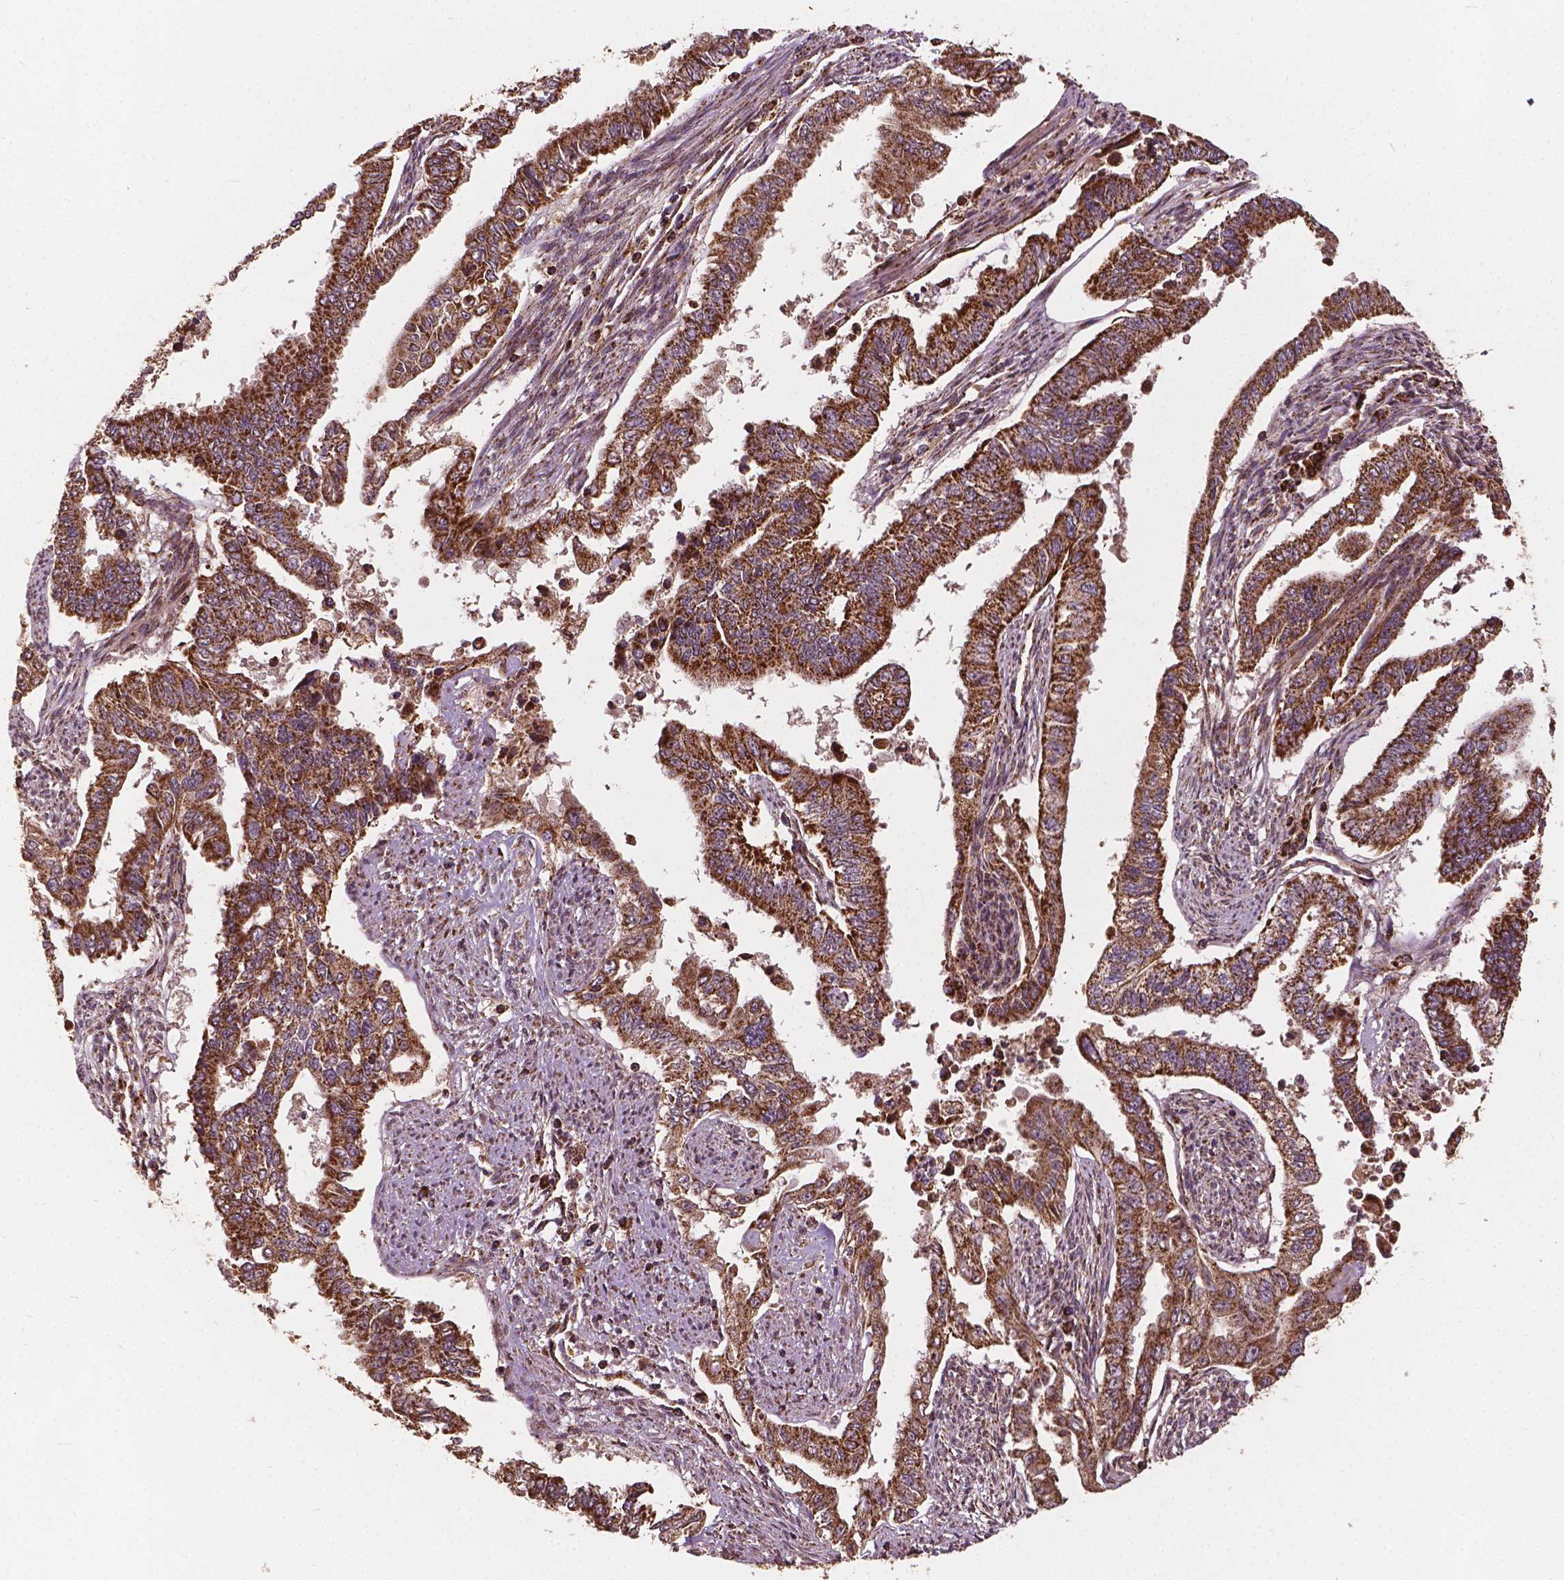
{"staining": {"intensity": "strong", "quantity": ">75%", "location": "cytoplasmic/membranous"}, "tissue": "endometrial cancer", "cell_type": "Tumor cells", "image_type": "cancer", "snomed": [{"axis": "morphology", "description": "Adenocarcinoma, NOS"}, {"axis": "topography", "description": "Uterus"}], "caption": "DAB immunohistochemical staining of human adenocarcinoma (endometrial) reveals strong cytoplasmic/membranous protein staining in approximately >75% of tumor cells. (Stains: DAB in brown, nuclei in blue, Microscopy: brightfield microscopy at high magnification).", "gene": "UBXN2A", "patient": {"sex": "female", "age": 59}}